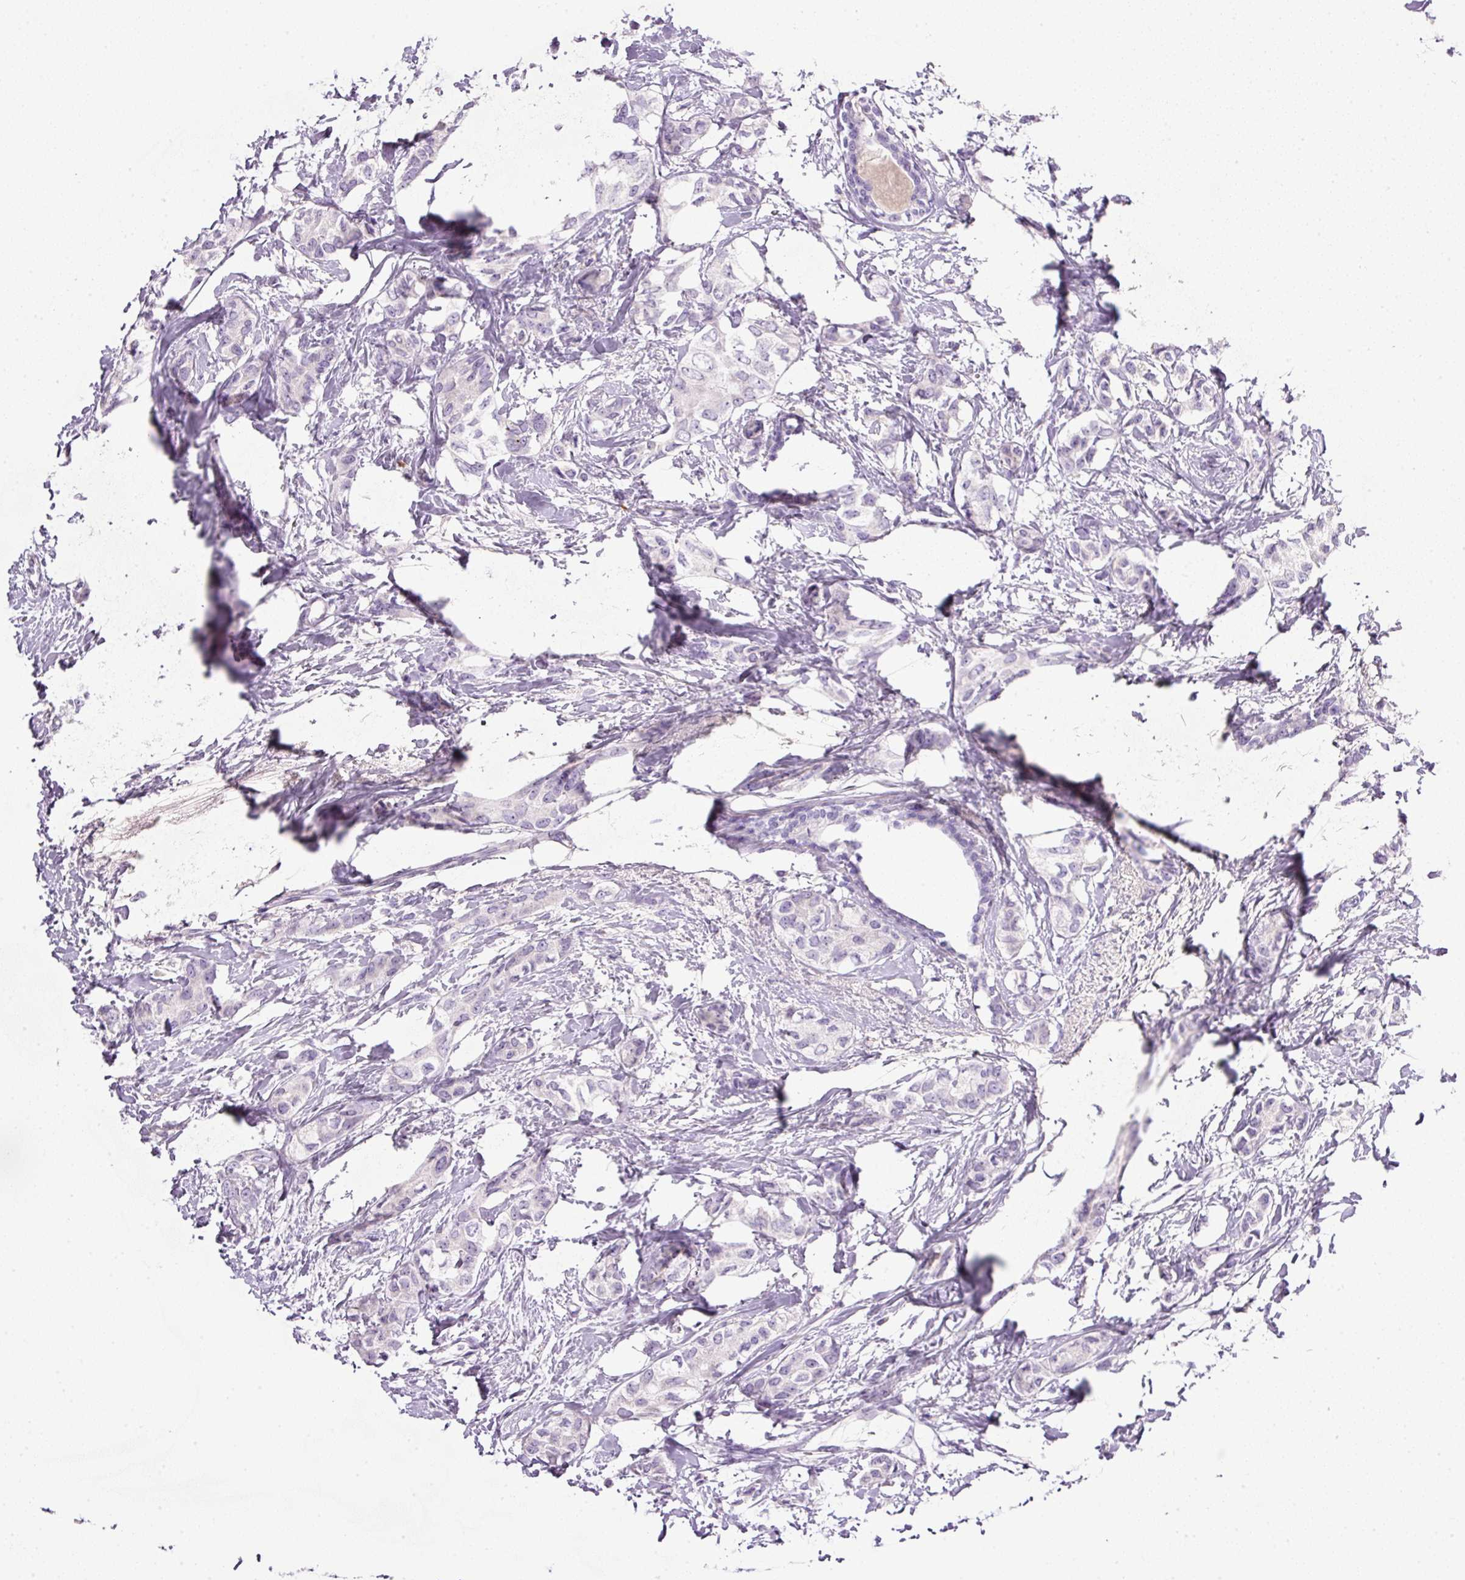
{"staining": {"intensity": "negative", "quantity": "none", "location": "none"}, "tissue": "breast cancer", "cell_type": "Tumor cells", "image_type": "cancer", "snomed": [{"axis": "morphology", "description": "Duct carcinoma"}, {"axis": "topography", "description": "Breast"}], "caption": "High magnification brightfield microscopy of invasive ductal carcinoma (breast) stained with DAB (3,3'-diaminobenzidine) (brown) and counterstained with hematoxylin (blue): tumor cells show no significant positivity.", "gene": "BSND", "patient": {"sex": "female", "age": 73}}